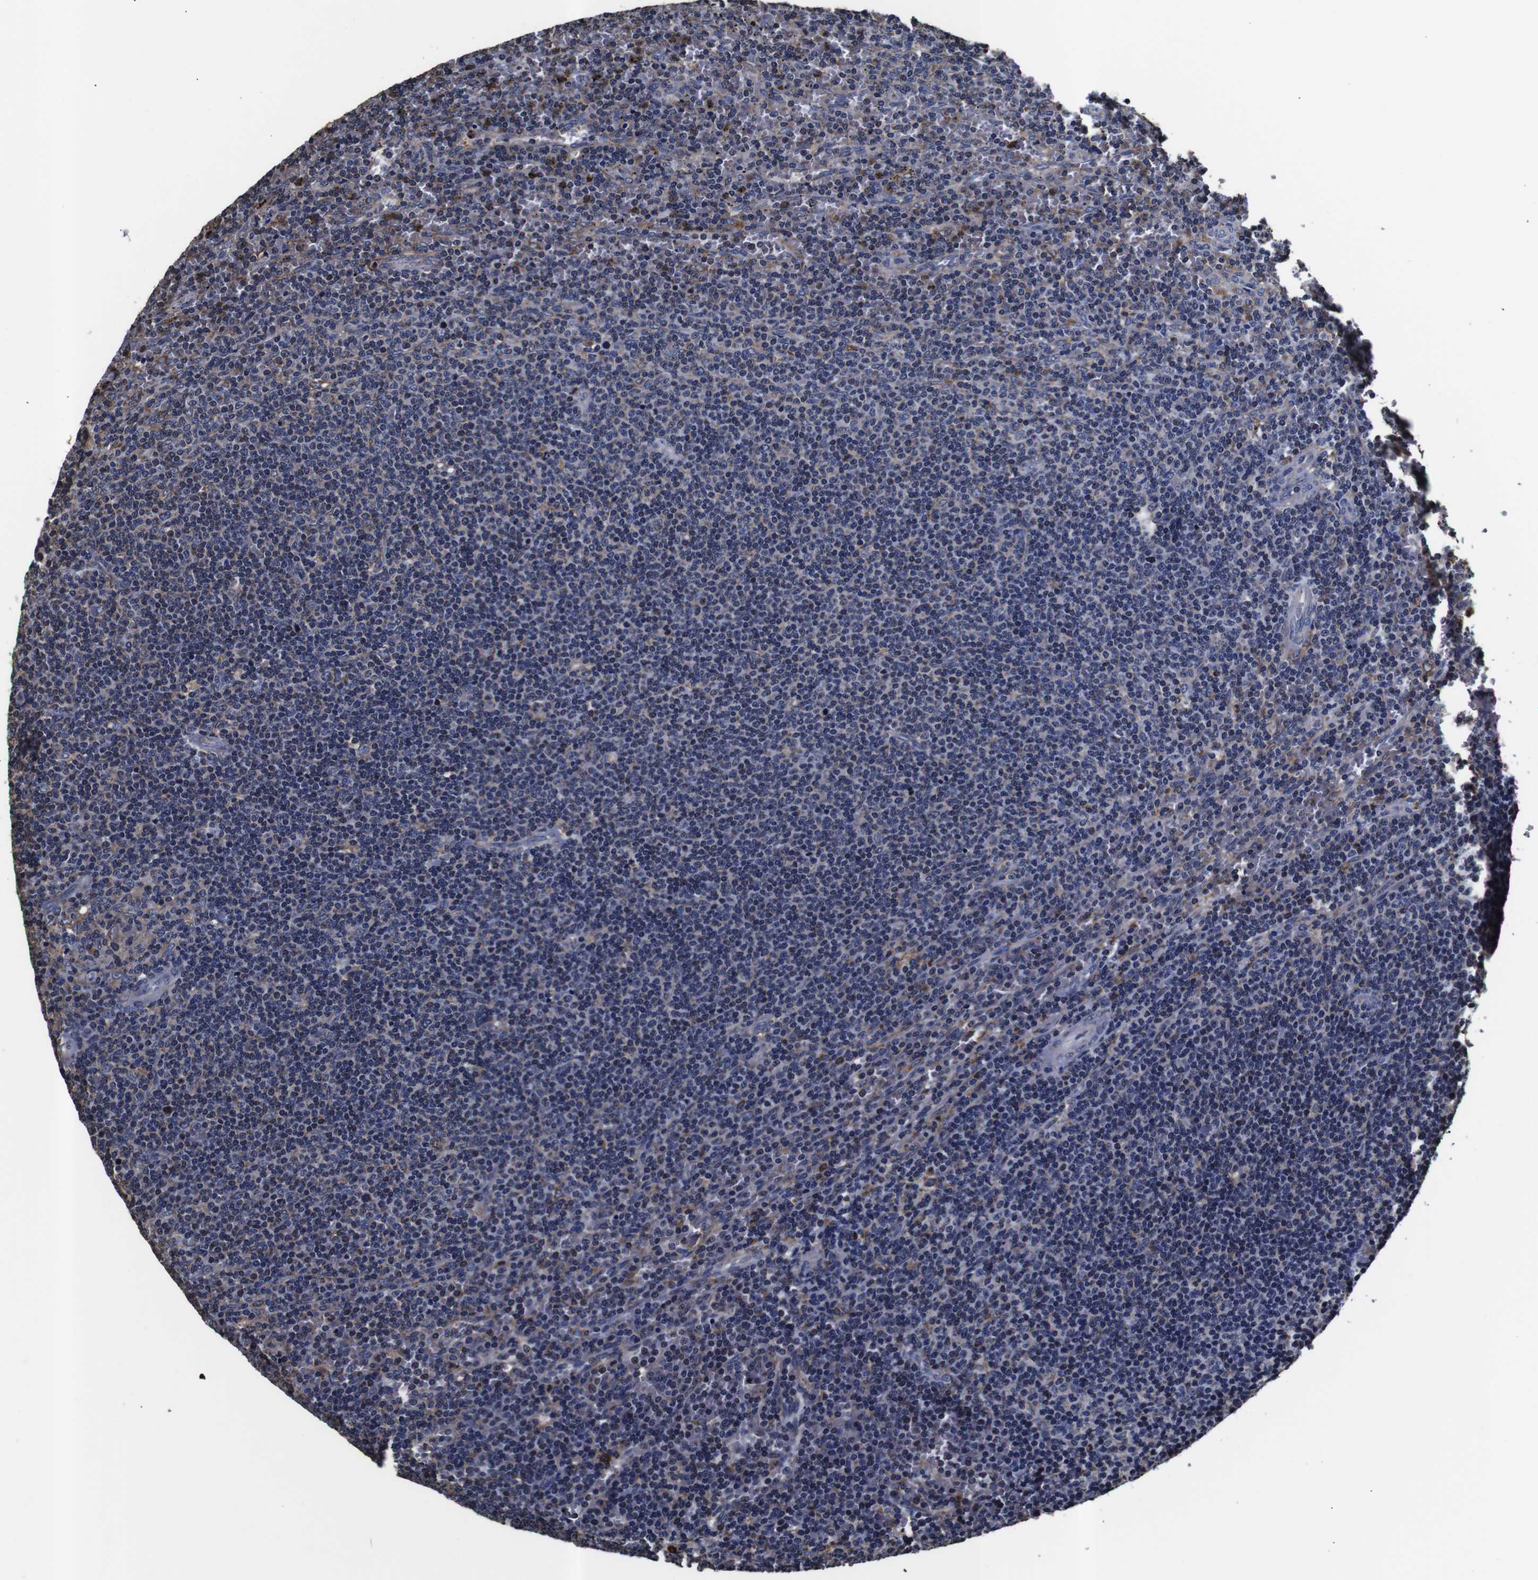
{"staining": {"intensity": "weak", "quantity": "<25%", "location": "cytoplasmic/membranous"}, "tissue": "lymphoma", "cell_type": "Tumor cells", "image_type": "cancer", "snomed": [{"axis": "morphology", "description": "Malignant lymphoma, non-Hodgkin's type, Low grade"}, {"axis": "topography", "description": "Spleen"}], "caption": "High magnification brightfield microscopy of lymphoma stained with DAB (3,3'-diaminobenzidine) (brown) and counterstained with hematoxylin (blue): tumor cells show no significant expression.", "gene": "PPIB", "patient": {"sex": "female", "age": 50}}